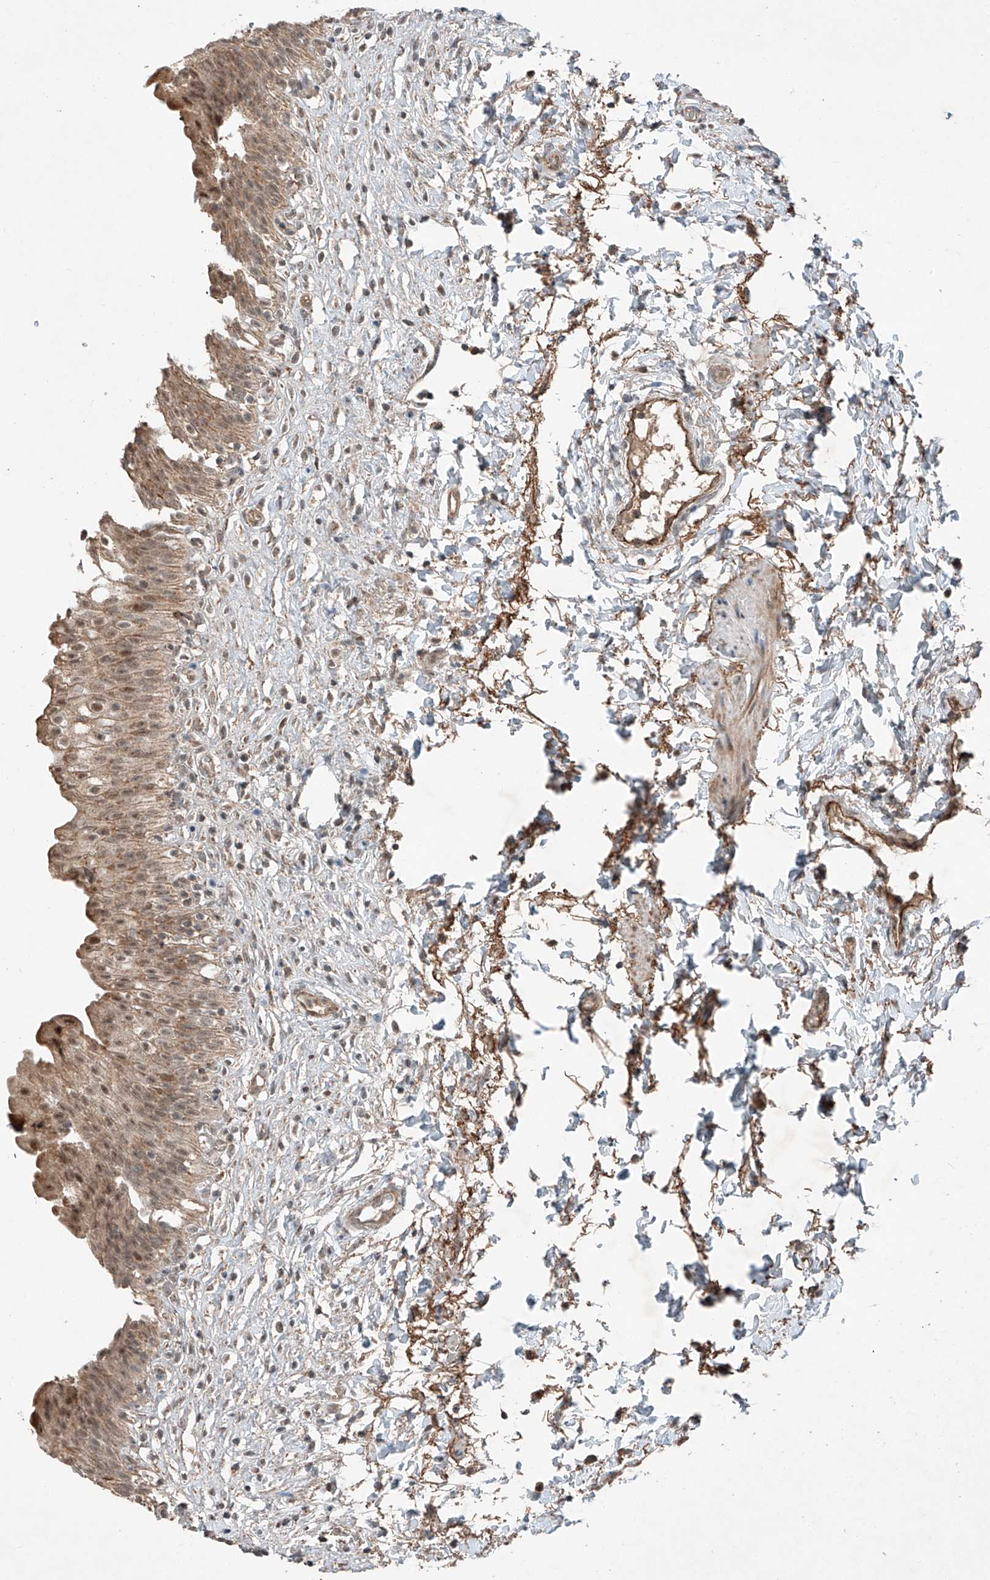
{"staining": {"intensity": "moderate", "quantity": ">75%", "location": "cytoplasmic/membranous,nuclear"}, "tissue": "urinary bladder", "cell_type": "Urothelial cells", "image_type": "normal", "snomed": [{"axis": "morphology", "description": "Normal tissue, NOS"}, {"axis": "topography", "description": "Urinary bladder"}], "caption": "The micrograph reveals a brown stain indicating the presence of a protein in the cytoplasmic/membranous,nuclear of urothelial cells in urinary bladder.", "gene": "ZNF620", "patient": {"sex": "male", "age": 55}}